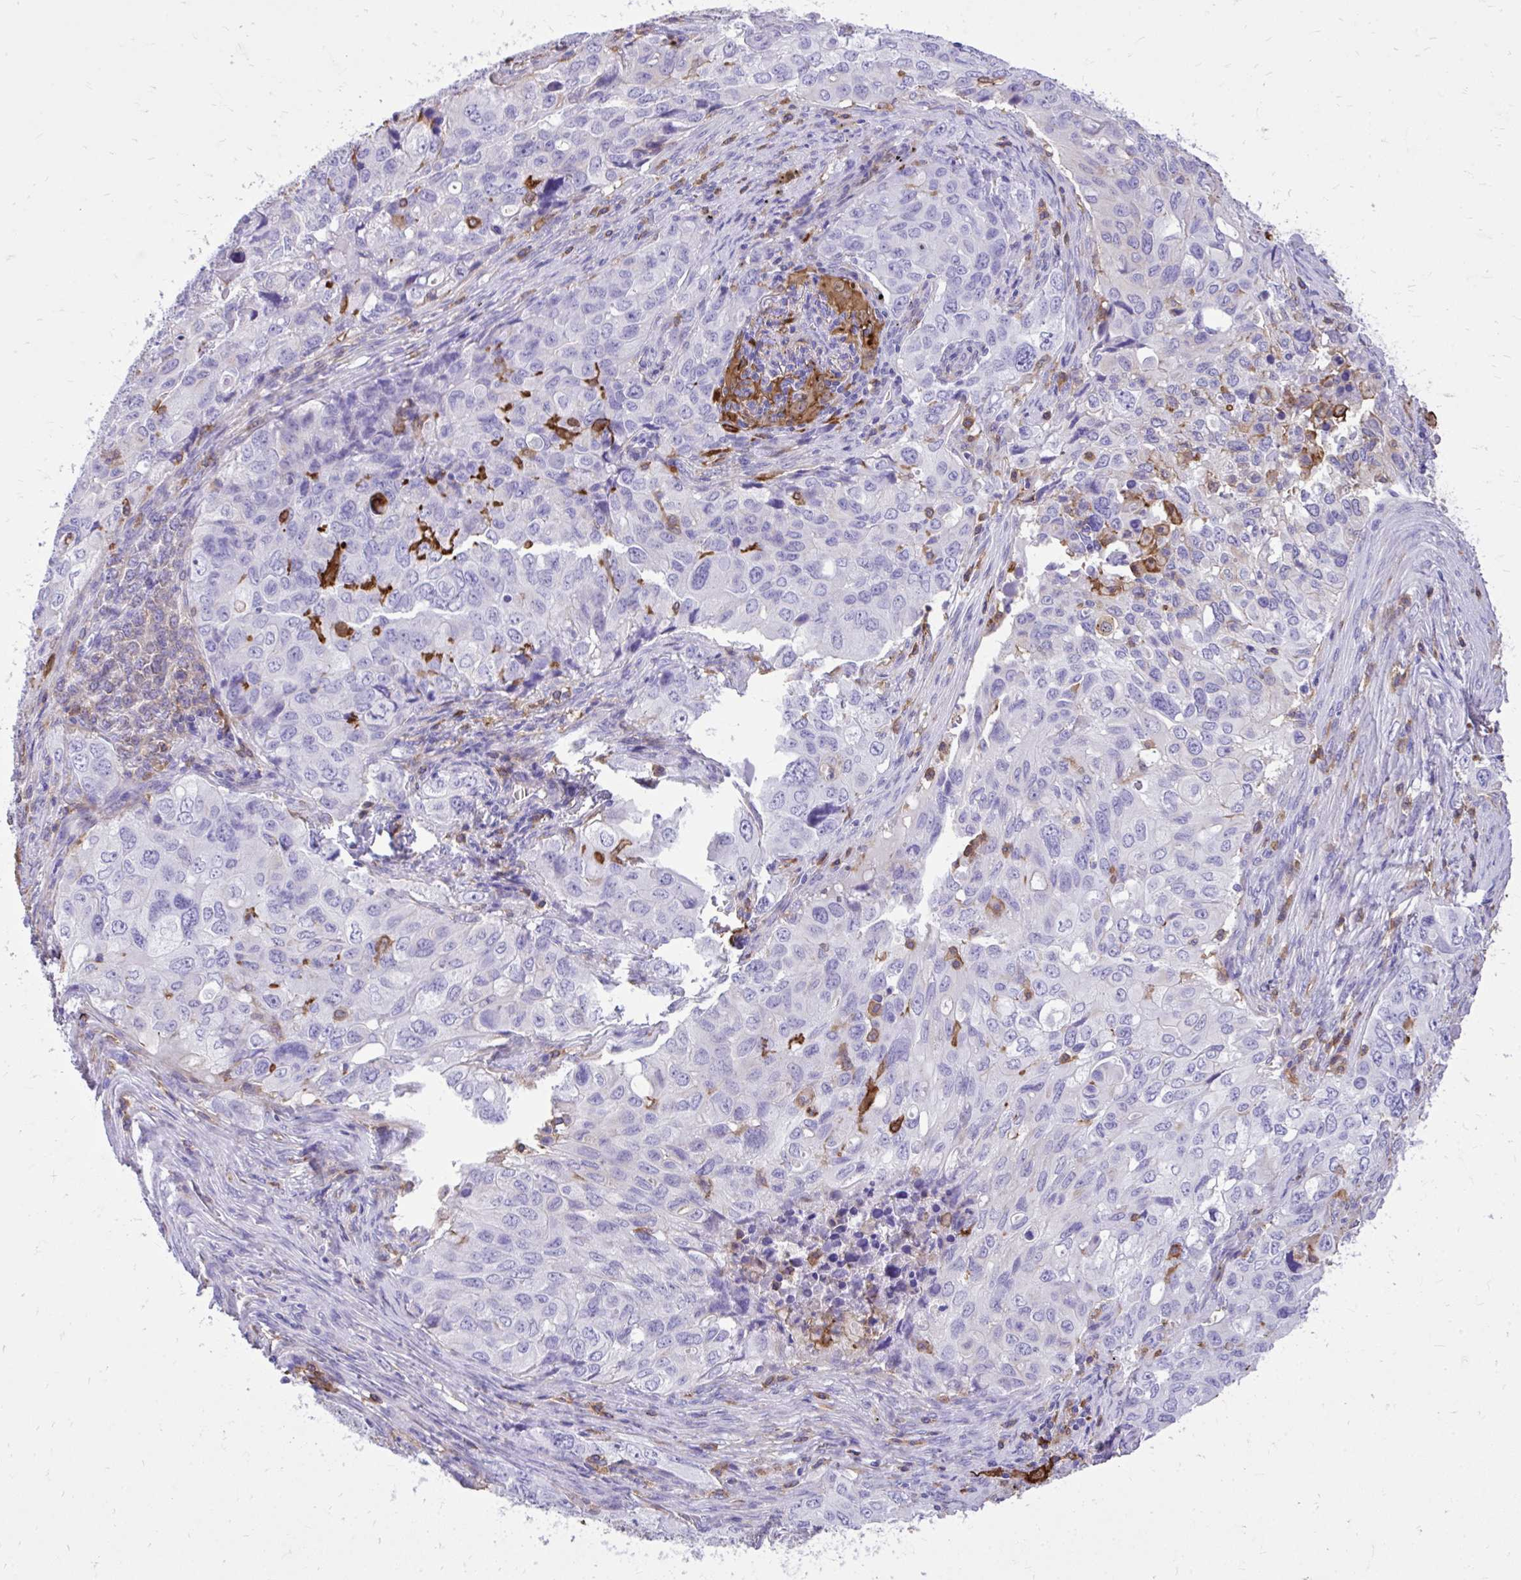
{"staining": {"intensity": "negative", "quantity": "none", "location": "none"}, "tissue": "lung cancer", "cell_type": "Tumor cells", "image_type": "cancer", "snomed": [{"axis": "morphology", "description": "Adenocarcinoma, NOS"}, {"axis": "morphology", "description": "Adenocarcinoma, metastatic, NOS"}, {"axis": "topography", "description": "Lymph node"}, {"axis": "topography", "description": "Lung"}], "caption": "DAB (3,3'-diaminobenzidine) immunohistochemical staining of human lung metastatic adenocarcinoma displays no significant expression in tumor cells.", "gene": "TLR7", "patient": {"sex": "female", "age": 42}}